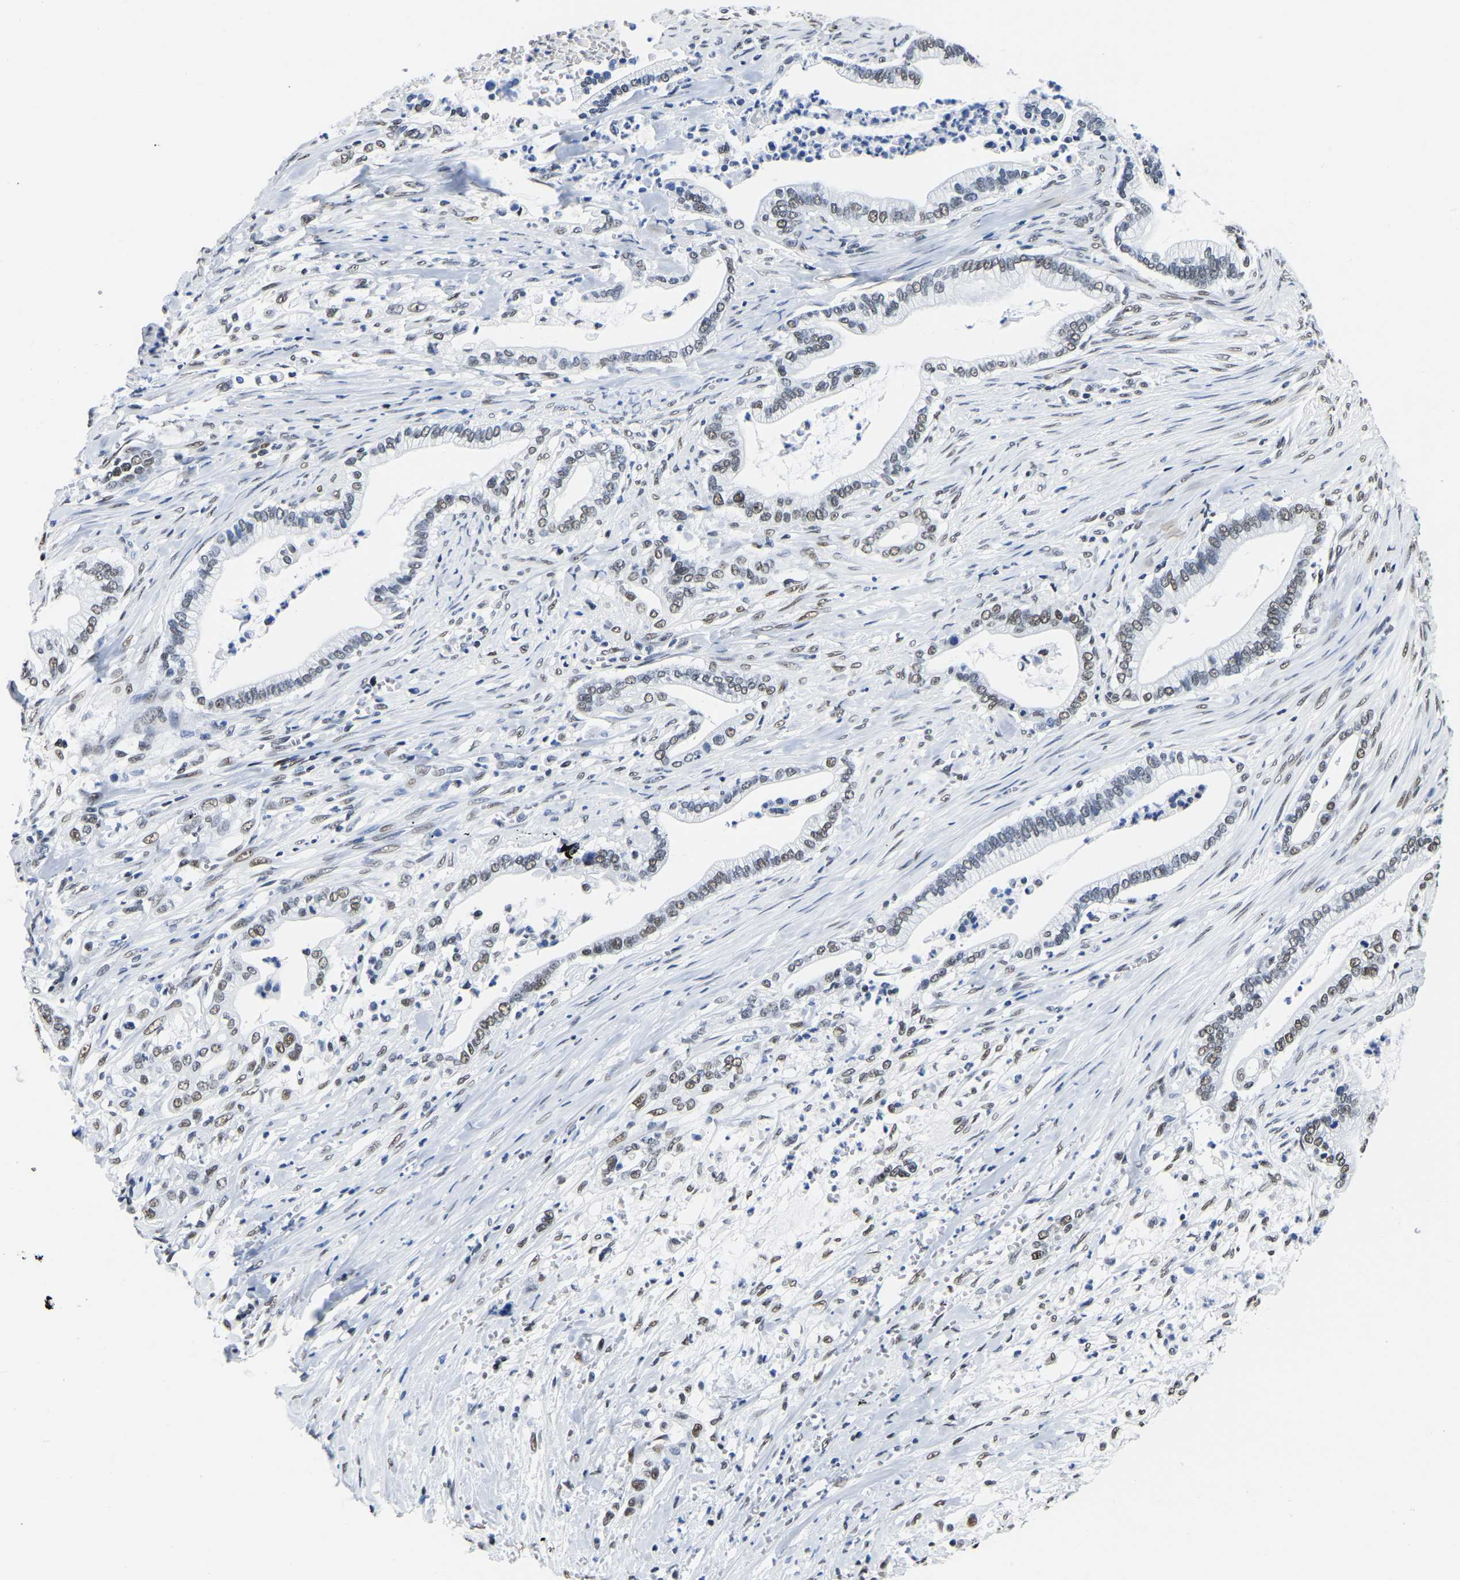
{"staining": {"intensity": "weak", "quantity": "25%-75%", "location": "nuclear"}, "tissue": "pancreatic cancer", "cell_type": "Tumor cells", "image_type": "cancer", "snomed": [{"axis": "morphology", "description": "Adenocarcinoma, NOS"}, {"axis": "topography", "description": "Pancreas"}], "caption": "Human pancreatic adenocarcinoma stained with a protein marker shows weak staining in tumor cells.", "gene": "UBA1", "patient": {"sex": "male", "age": 69}}